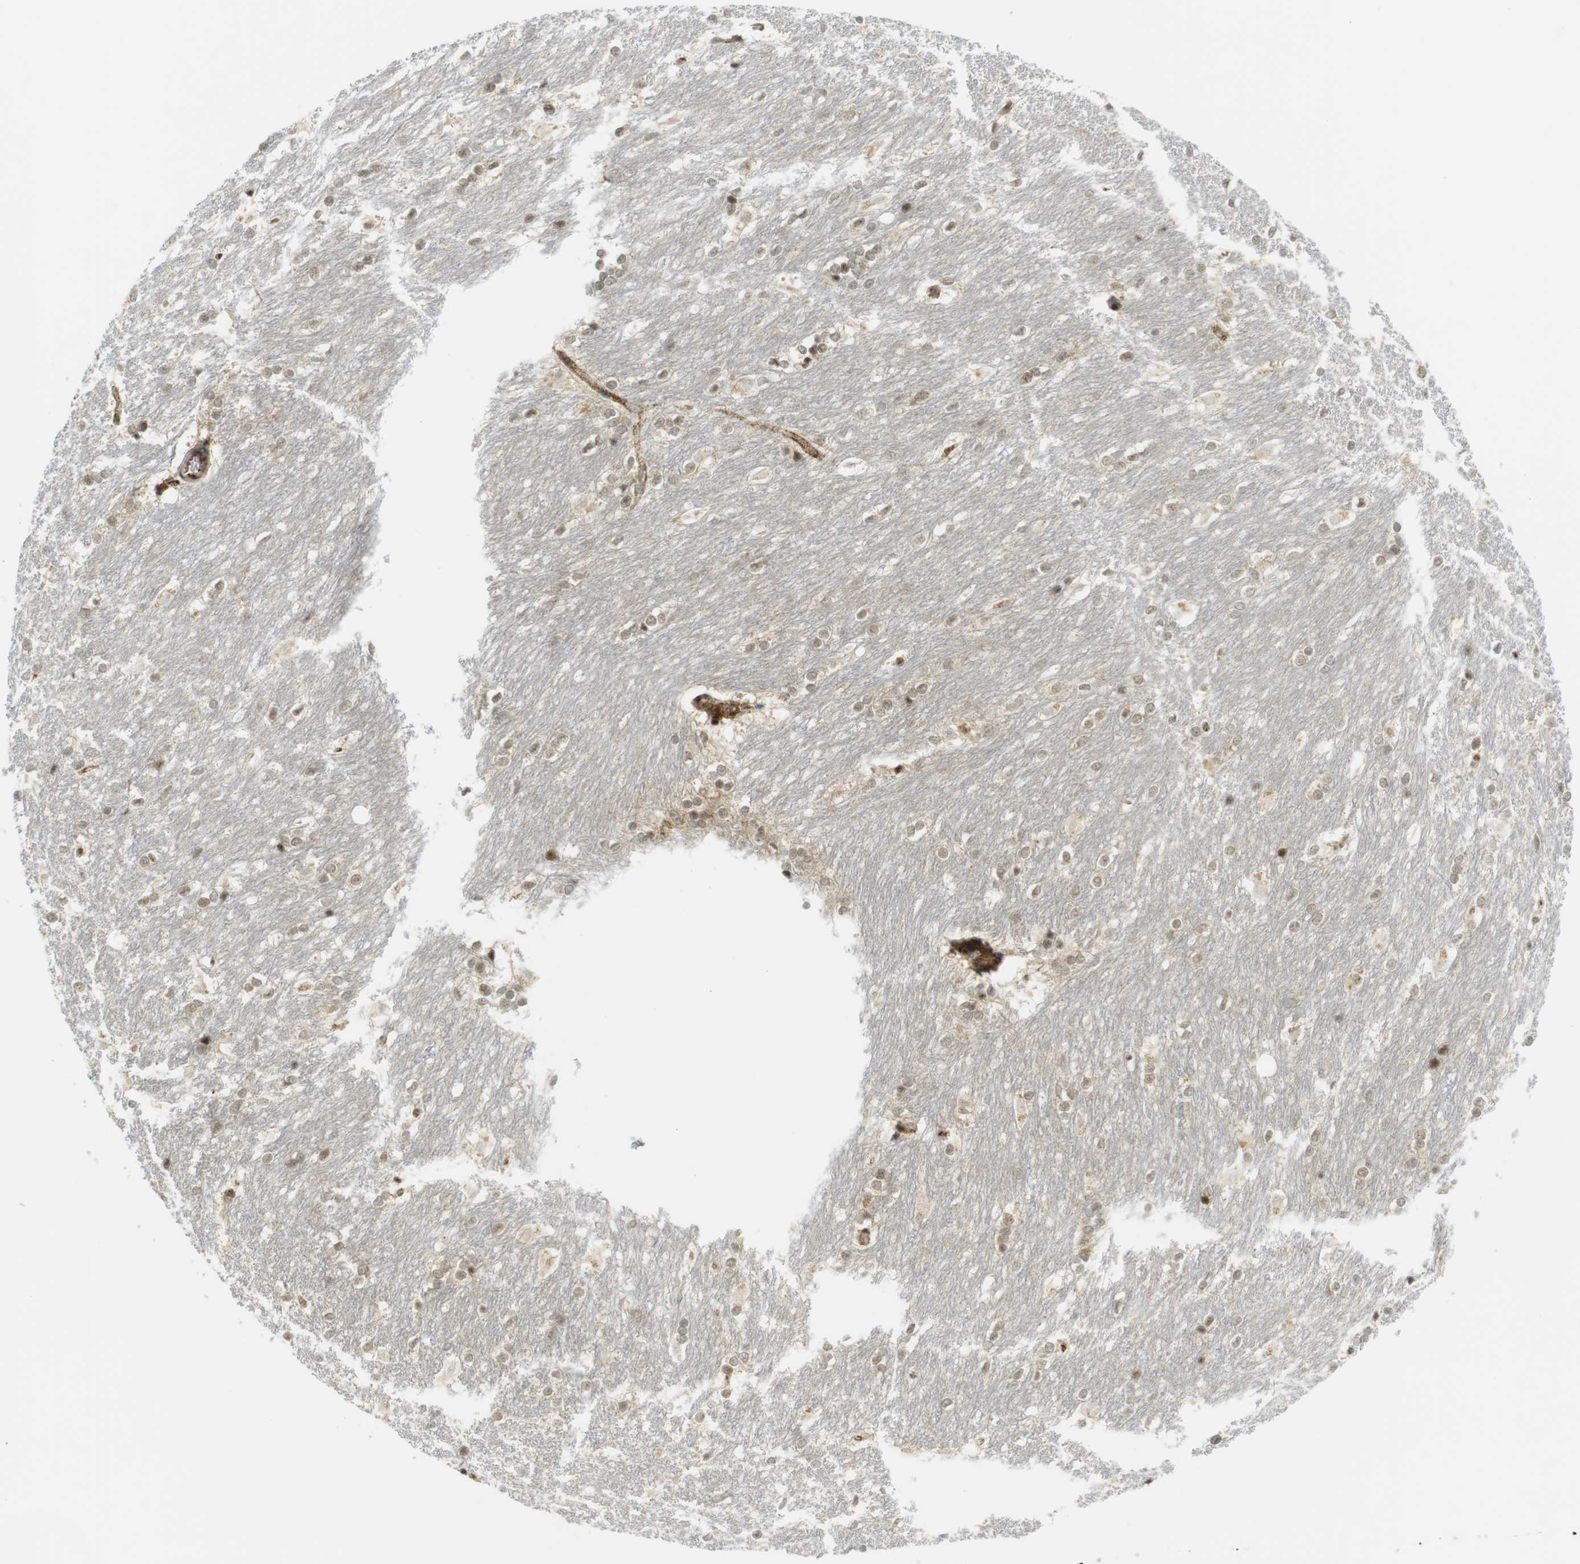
{"staining": {"intensity": "moderate", "quantity": "25%-75%", "location": "cytoplasmic/membranous,nuclear"}, "tissue": "caudate", "cell_type": "Glial cells", "image_type": "normal", "snomed": [{"axis": "morphology", "description": "Normal tissue, NOS"}, {"axis": "topography", "description": "Lateral ventricle wall"}], "caption": "High-power microscopy captured an immunohistochemistry (IHC) image of unremarkable caudate, revealing moderate cytoplasmic/membranous,nuclear expression in approximately 25%-75% of glial cells. (DAB IHC with brightfield microscopy, high magnification).", "gene": "PPP1R13B", "patient": {"sex": "female", "age": 19}}